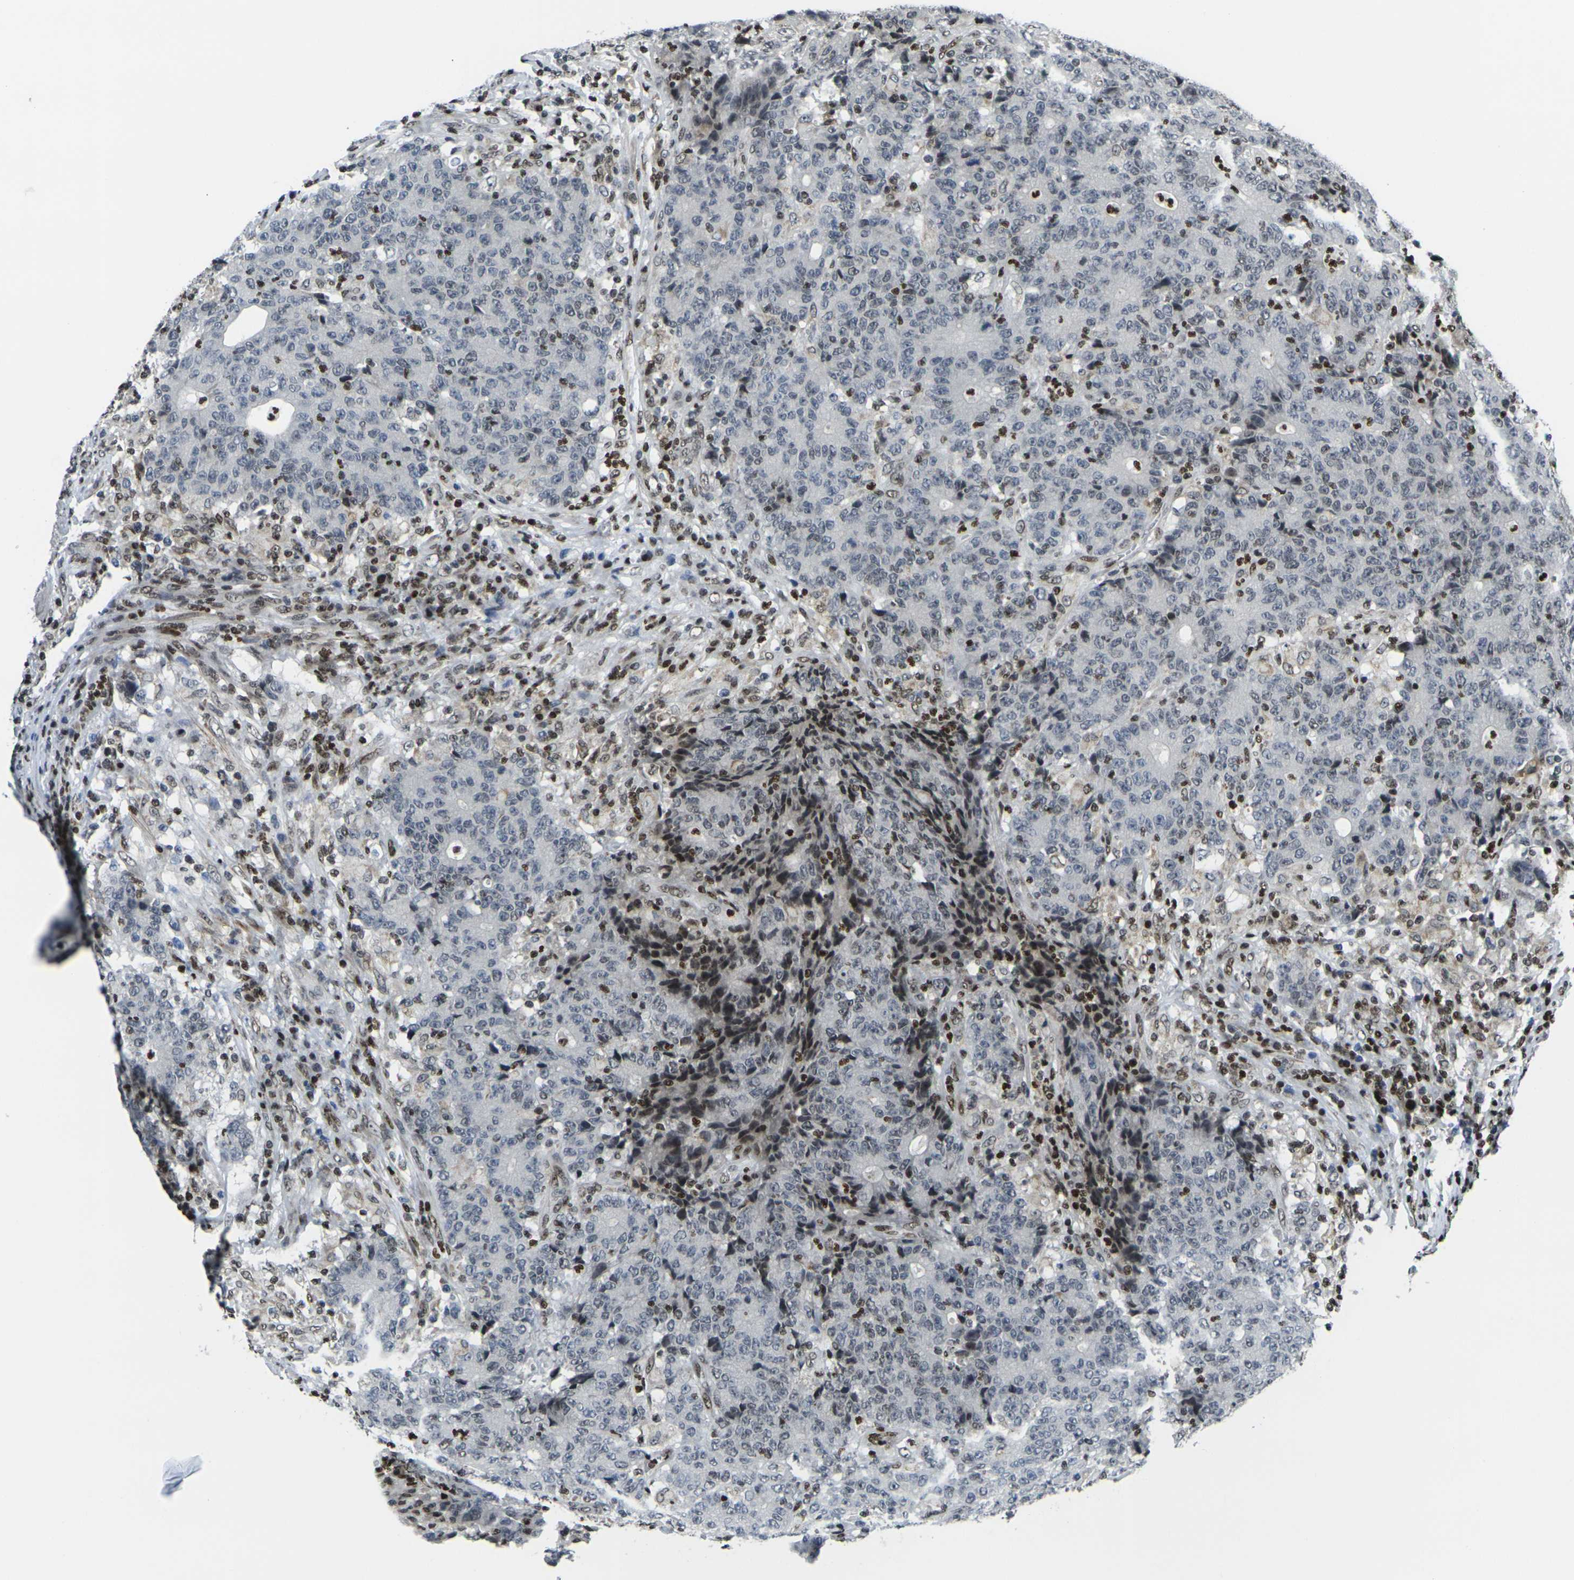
{"staining": {"intensity": "negative", "quantity": "none", "location": "none"}, "tissue": "colorectal cancer", "cell_type": "Tumor cells", "image_type": "cancer", "snomed": [{"axis": "morphology", "description": "Normal tissue, NOS"}, {"axis": "morphology", "description": "Adenocarcinoma, NOS"}, {"axis": "topography", "description": "Colon"}], "caption": "The histopathology image reveals no staining of tumor cells in colorectal cancer (adenocarcinoma).", "gene": "H1-10", "patient": {"sex": "female", "age": 75}}